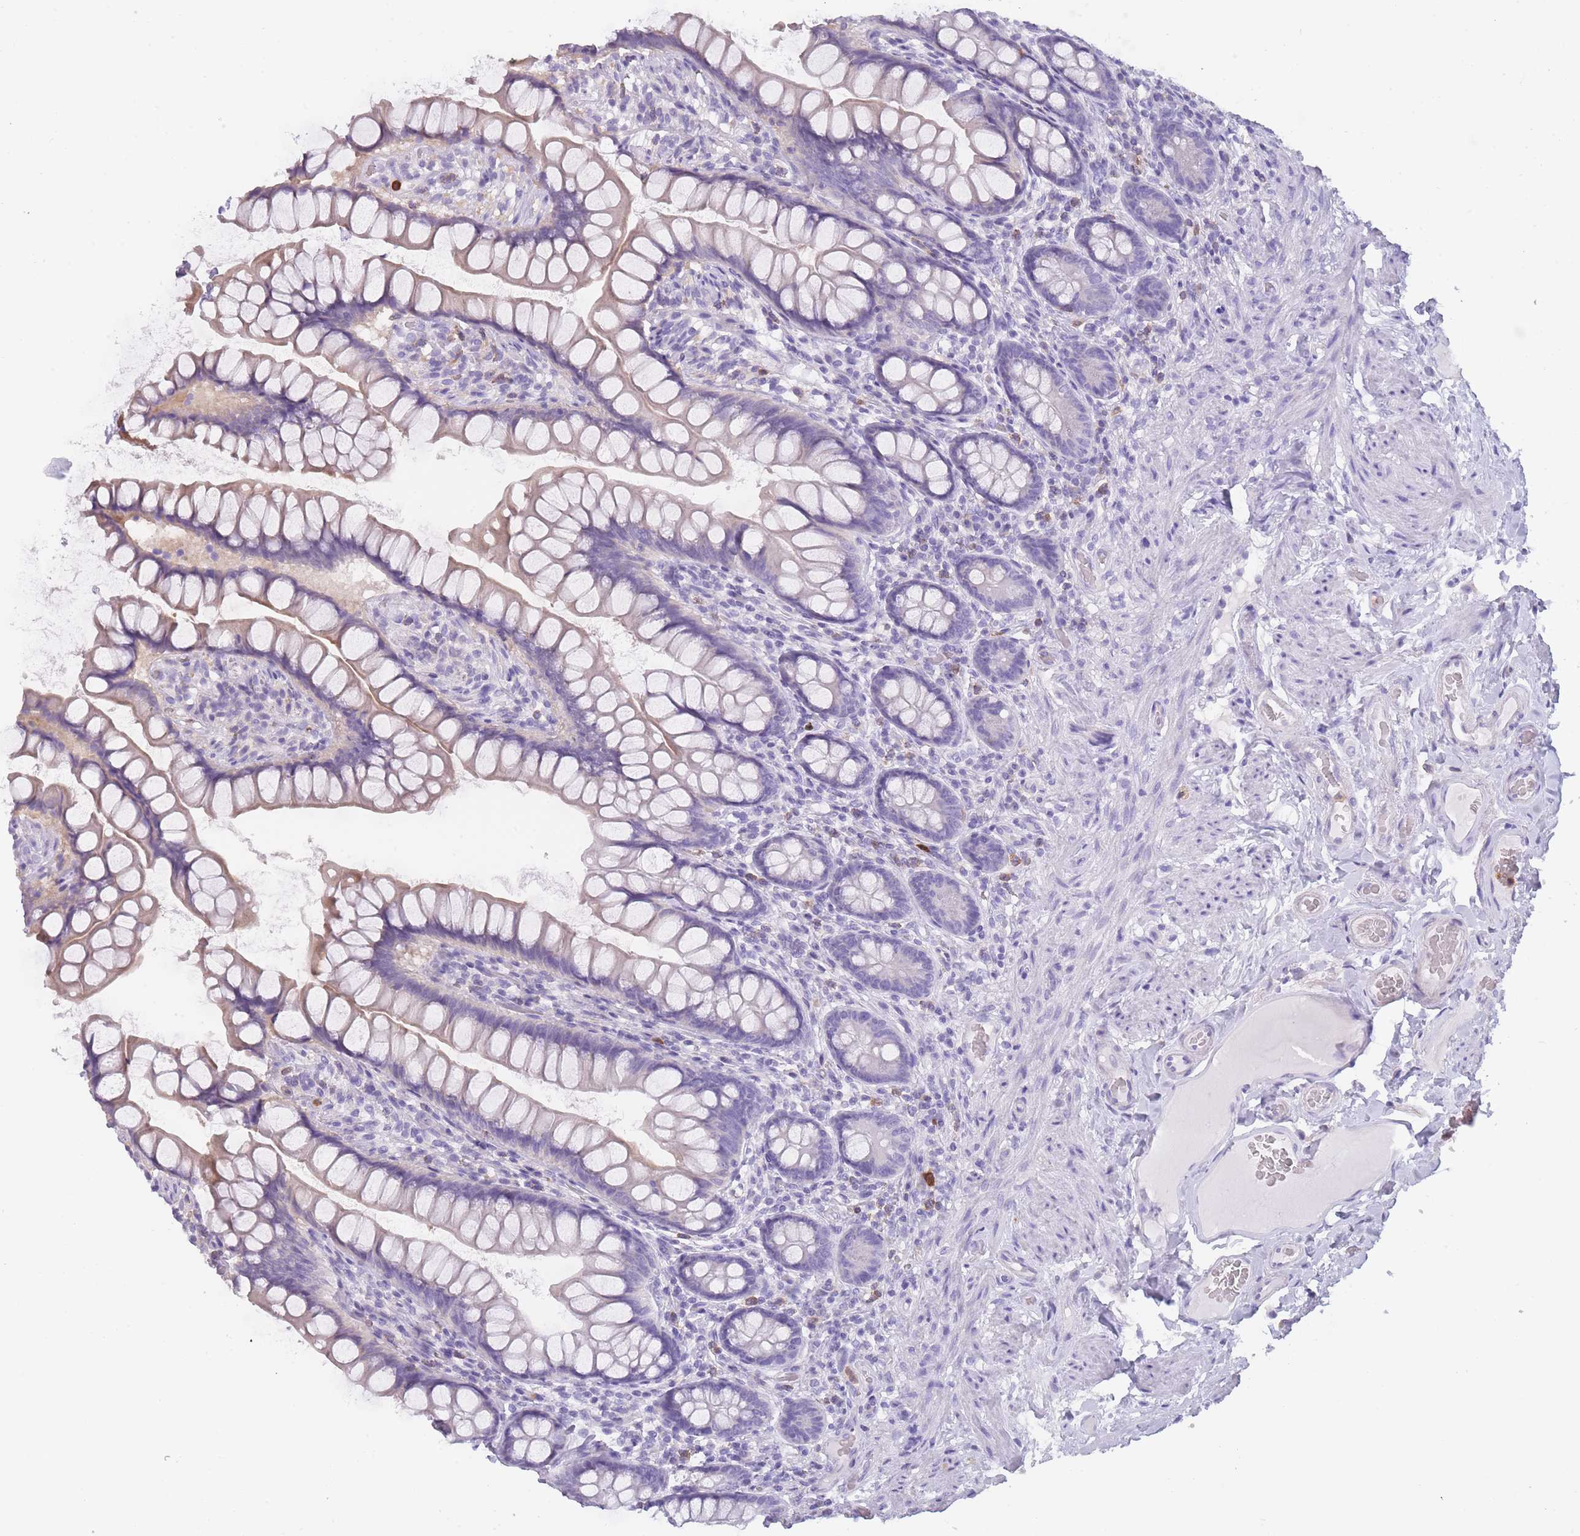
{"staining": {"intensity": "negative", "quantity": "none", "location": "none"}, "tissue": "small intestine", "cell_type": "Glandular cells", "image_type": "normal", "snomed": [{"axis": "morphology", "description": "Normal tissue, NOS"}, {"axis": "topography", "description": "Small intestine"}], "caption": "This photomicrograph is of unremarkable small intestine stained with immunohistochemistry to label a protein in brown with the nuclei are counter-stained blue. There is no positivity in glandular cells.", "gene": "CR1L", "patient": {"sex": "male", "age": 70}}